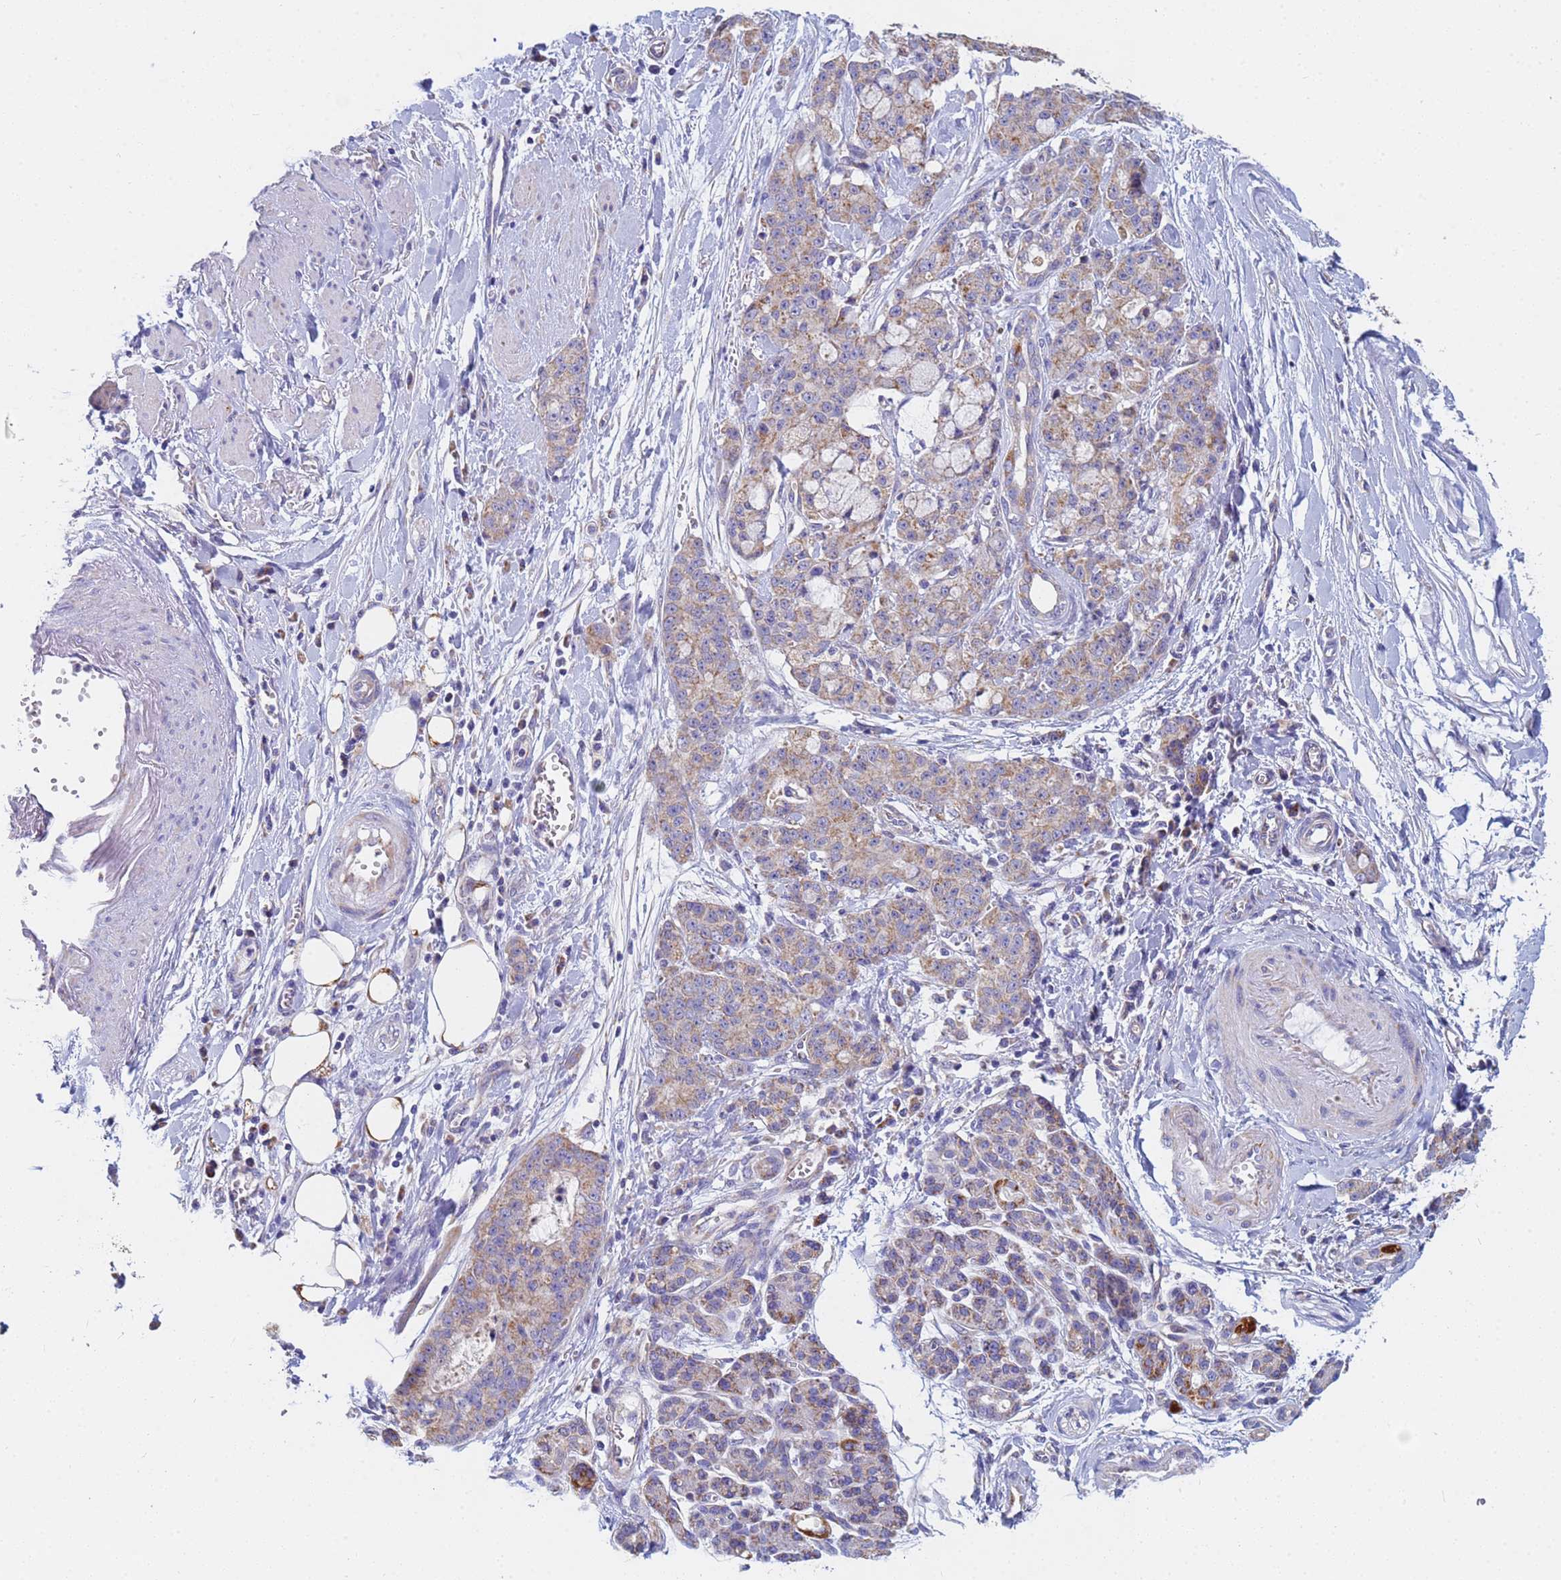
{"staining": {"intensity": "weak", "quantity": ">75%", "location": "cytoplasmic/membranous"}, "tissue": "pancreatic cancer", "cell_type": "Tumor cells", "image_type": "cancer", "snomed": [{"axis": "morphology", "description": "Adenocarcinoma, NOS"}, {"axis": "topography", "description": "Pancreas"}], "caption": "The image demonstrates immunohistochemical staining of pancreatic adenocarcinoma. There is weak cytoplasmic/membranous expression is identified in about >75% of tumor cells.", "gene": "UQCRH", "patient": {"sex": "female", "age": 73}}